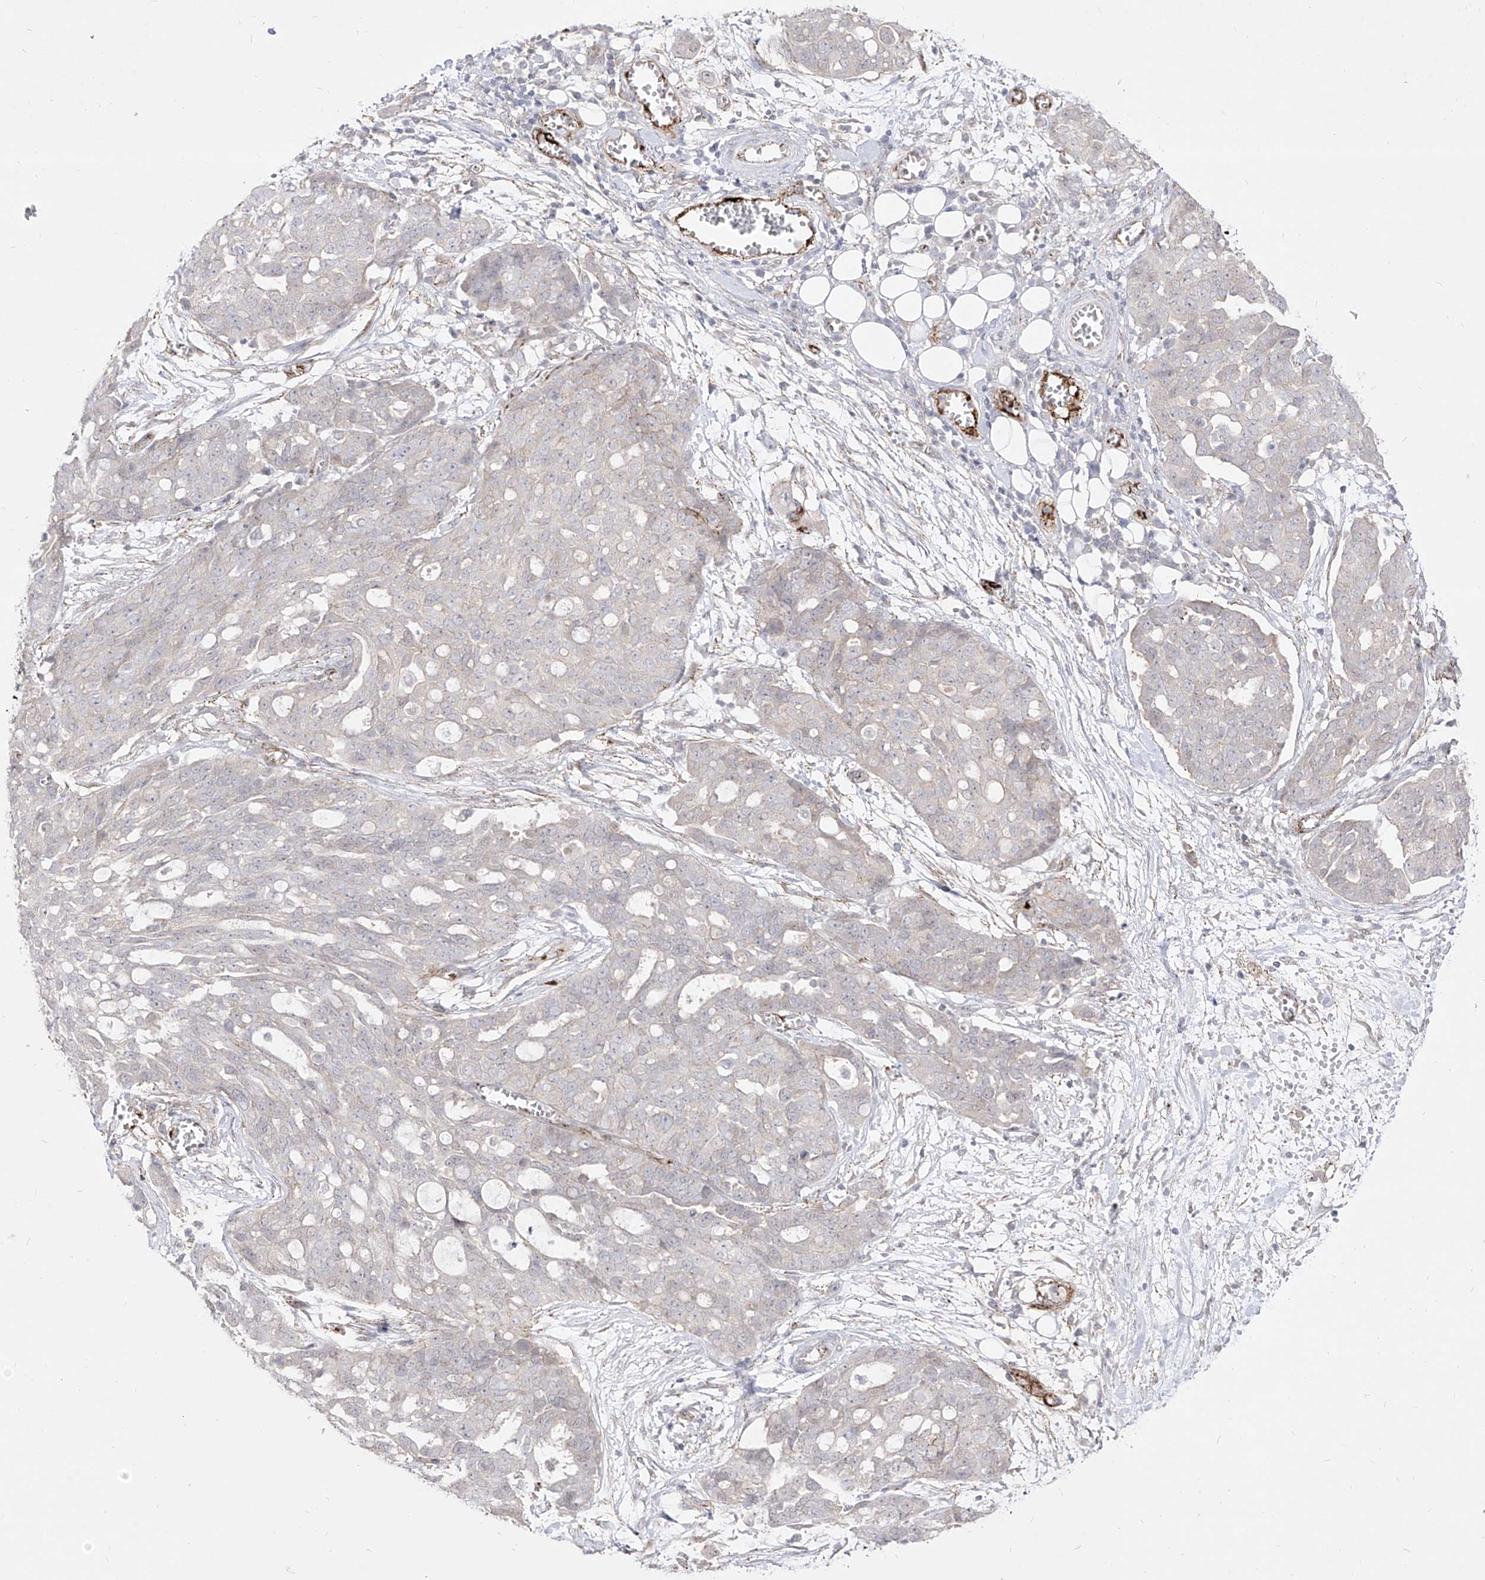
{"staining": {"intensity": "weak", "quantity": "<25%", "location": "cytoplasmic/membranous"}, "tissue": "ovarian cancer", "cell_type": "Tumor cells", "image_type": "cancer", "snomed": [{"axis": "morphology", "description": "Cystadenocarcinoma, serous, NOS"}, {"axis": "topography", "description": "Soft tissue"}, {"axis": "topography", "description": "Ovary"}], "caption": "IHC image of neoplastic tissue: serous cystadenocarcinoma (ovarian) stained with DAB demonstrates no significant protein expression in tumor cells. (DAB (3,3'-diaminobenzidine) IHC with hematoxylin counter stain).", "gene": "ZGRF1", "patient": {"sex": "female", "age": 57}}